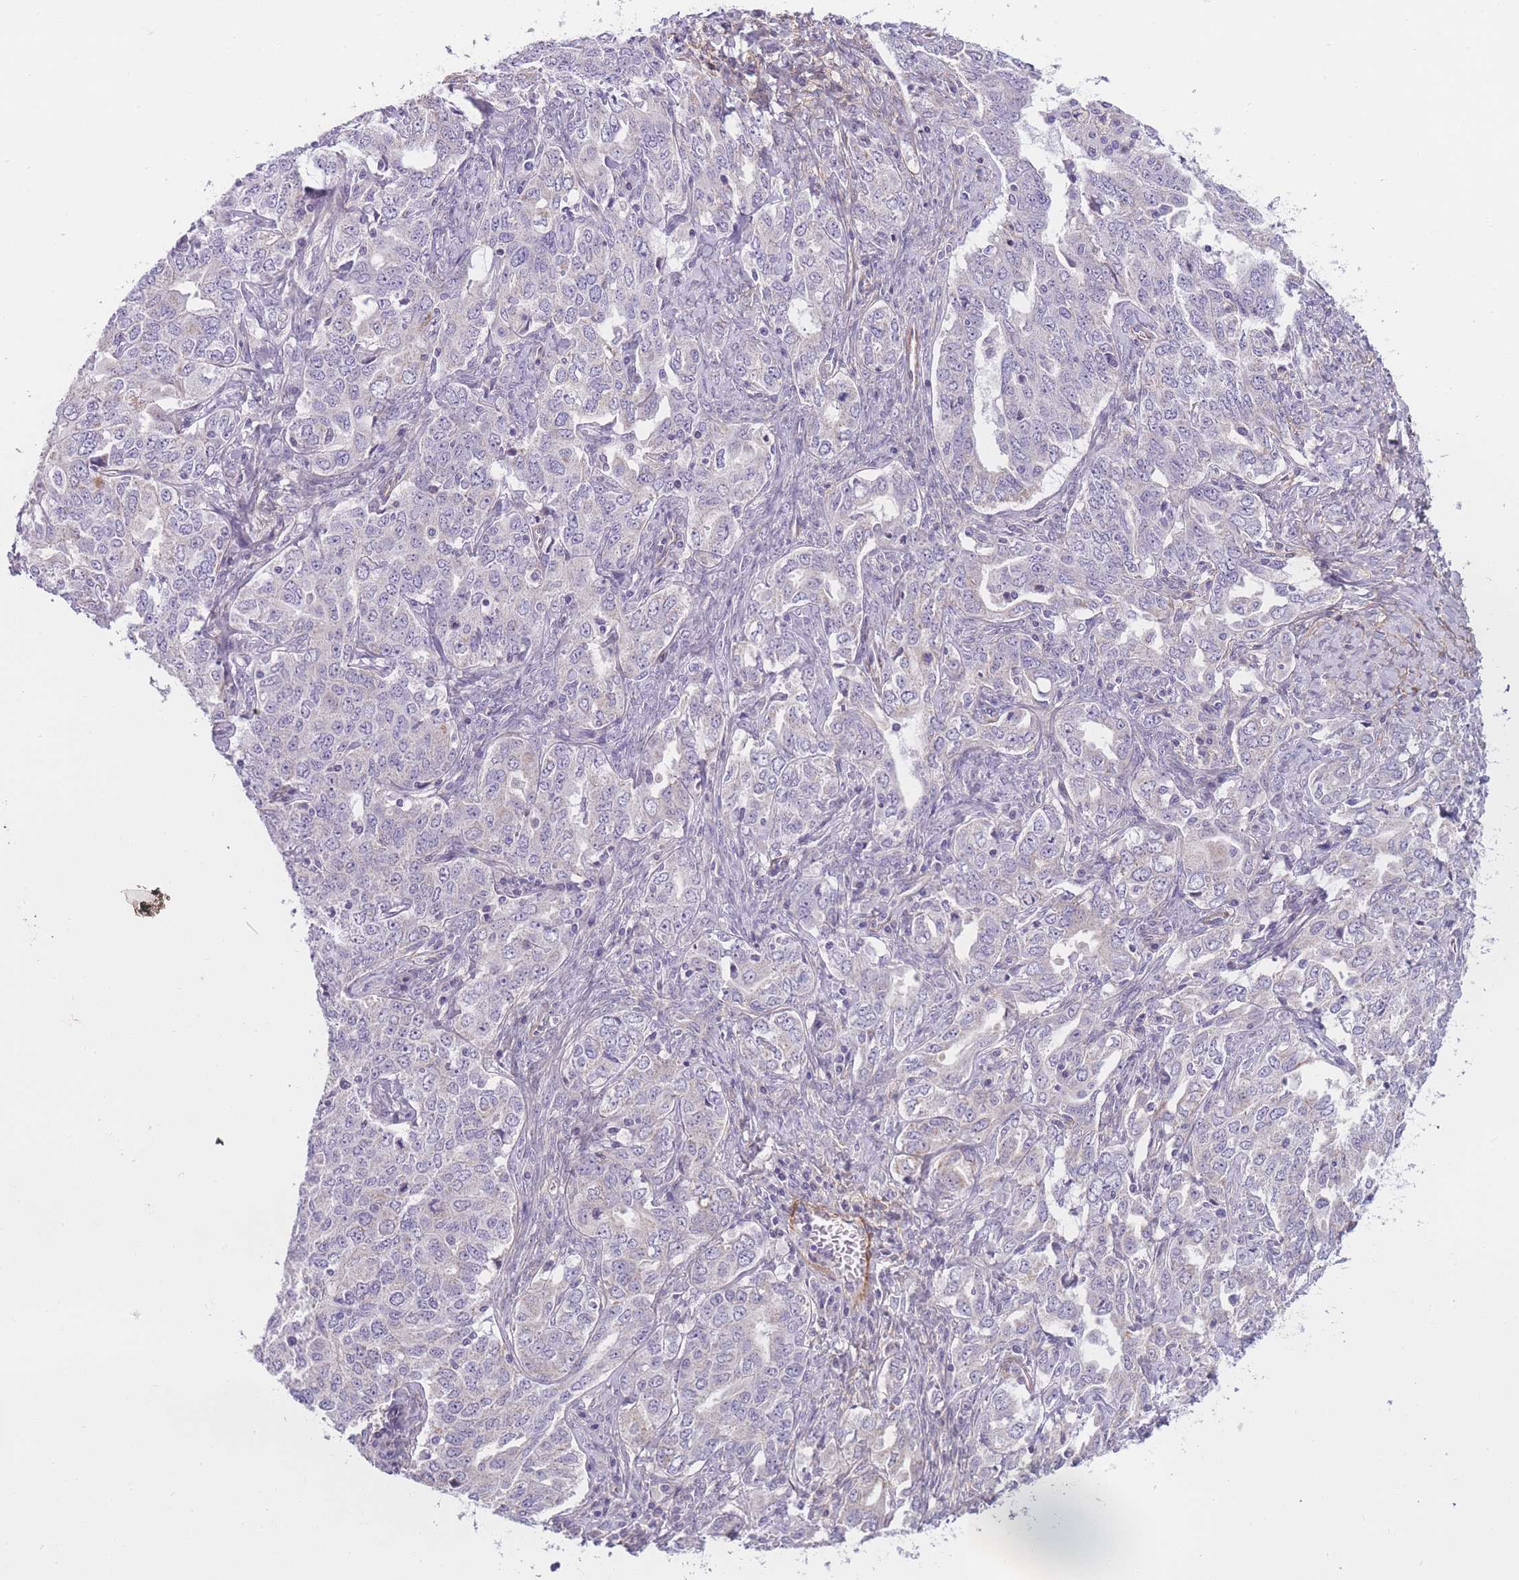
{"staining": {"intensity": "negative", "quantity": "none", "location": "none"}, "tissue": "ovarian cancer", "cell_type": "Tumor cells", "image_type": "cancer", "snomed": [{"axis": "morphology", "description": "Carcinoma, endometroid"}, {"axis": "topography", "description": "Ovary"}], "caption": "The IHC histopathology image has no significant positivity in tumor cells of endometroid carcinoma (ovarian) tissue. Nuclei are stained in blue.", "gene": "FAM124A", "patient": {"sex": "female", "age": 62}}